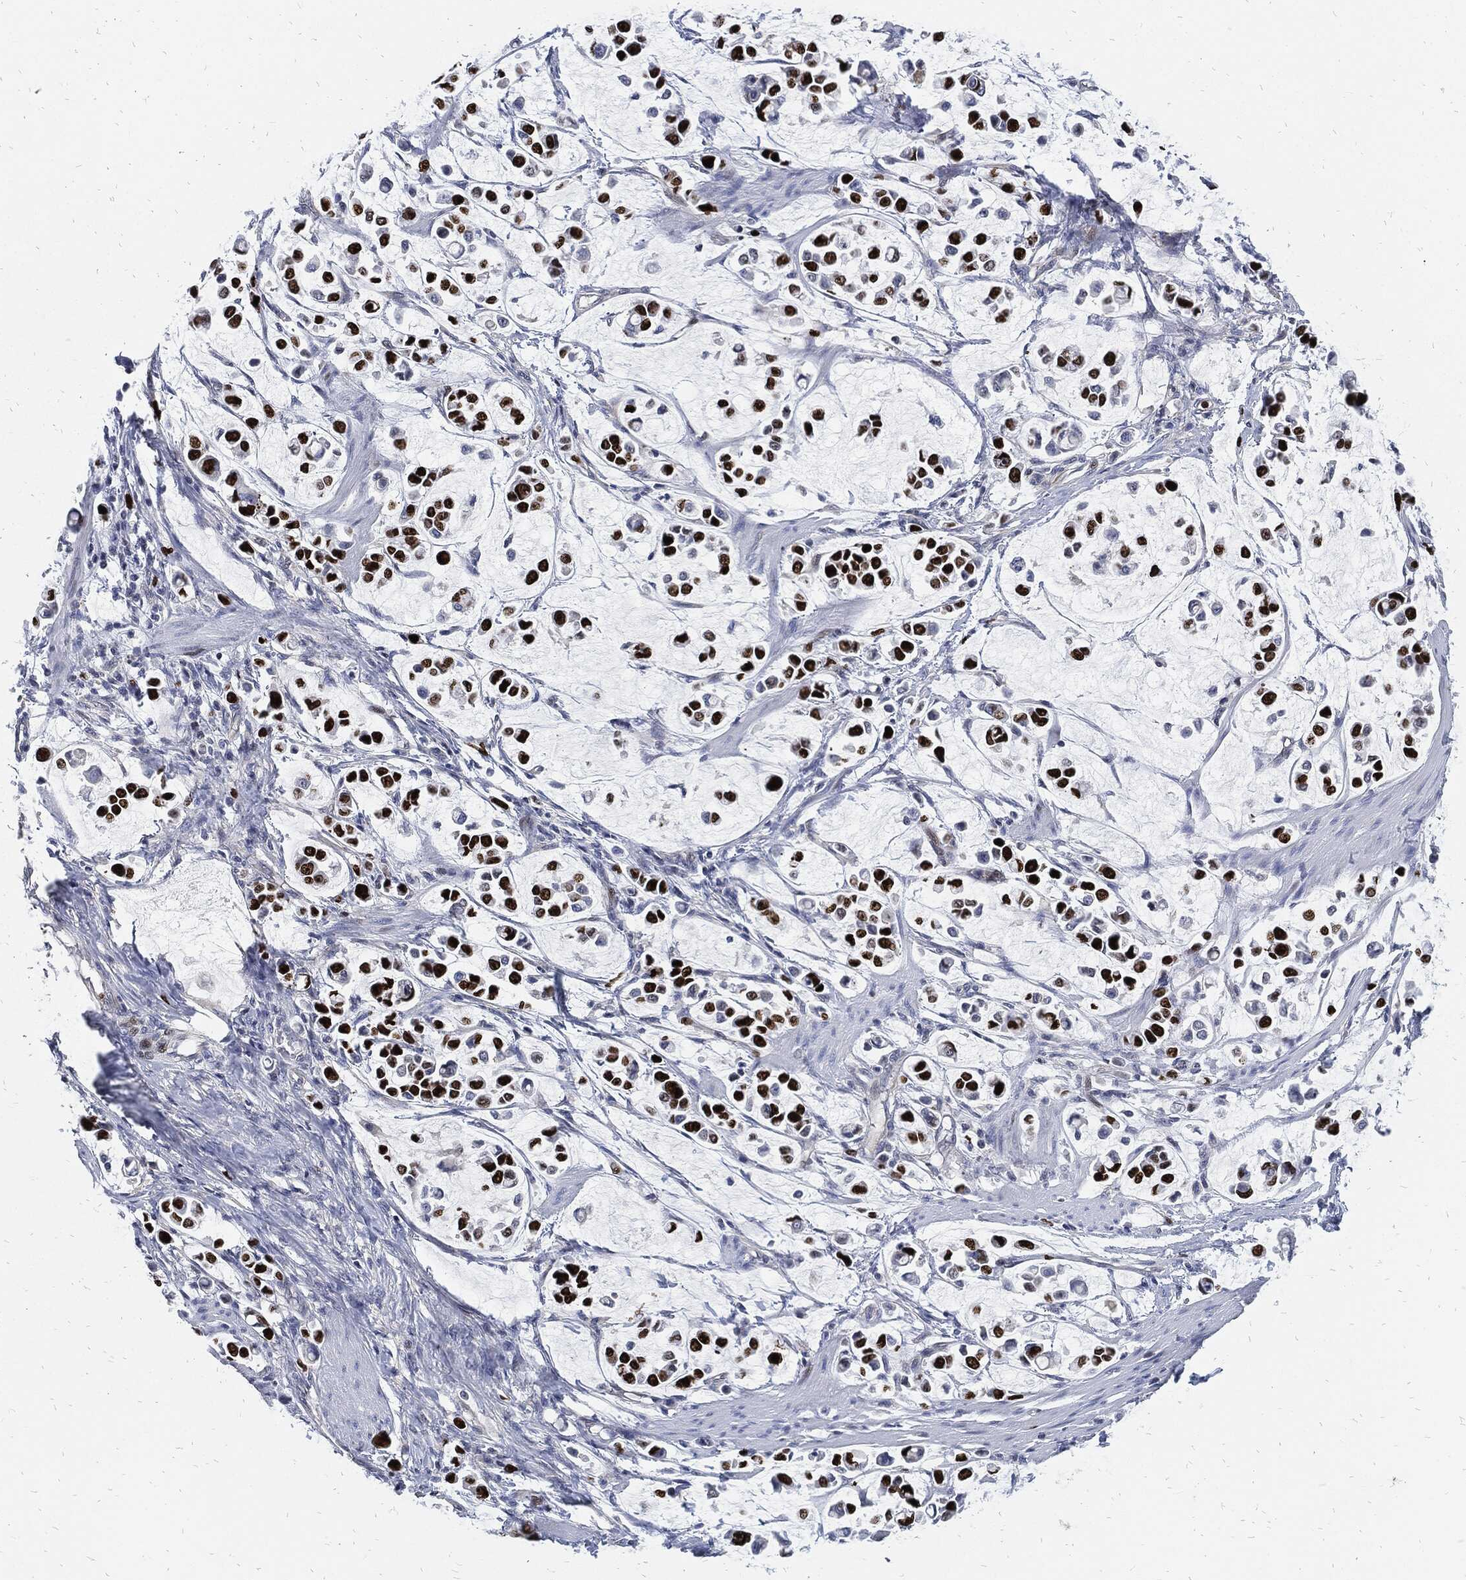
{"staining": {"intensity": "strong", "quantity": "25%-75%", "location": "nuclear"}, "tissue": "stomach cancer", "cell_type": "Tumor cells", "image_type": "cancer", "snomed": [{"axis": "morphology", "description": "Adenocarcinoma, NOS"}, {"axis": "topography", "description": "Stomach"}], "caption": "A histopathology image of stomach adenocarcinoma stained for a protein demonstrates strong nuclear brown staining in tumor cells.", "gene": "MKI67", "patient": {"sex": "male", "age": 82}}